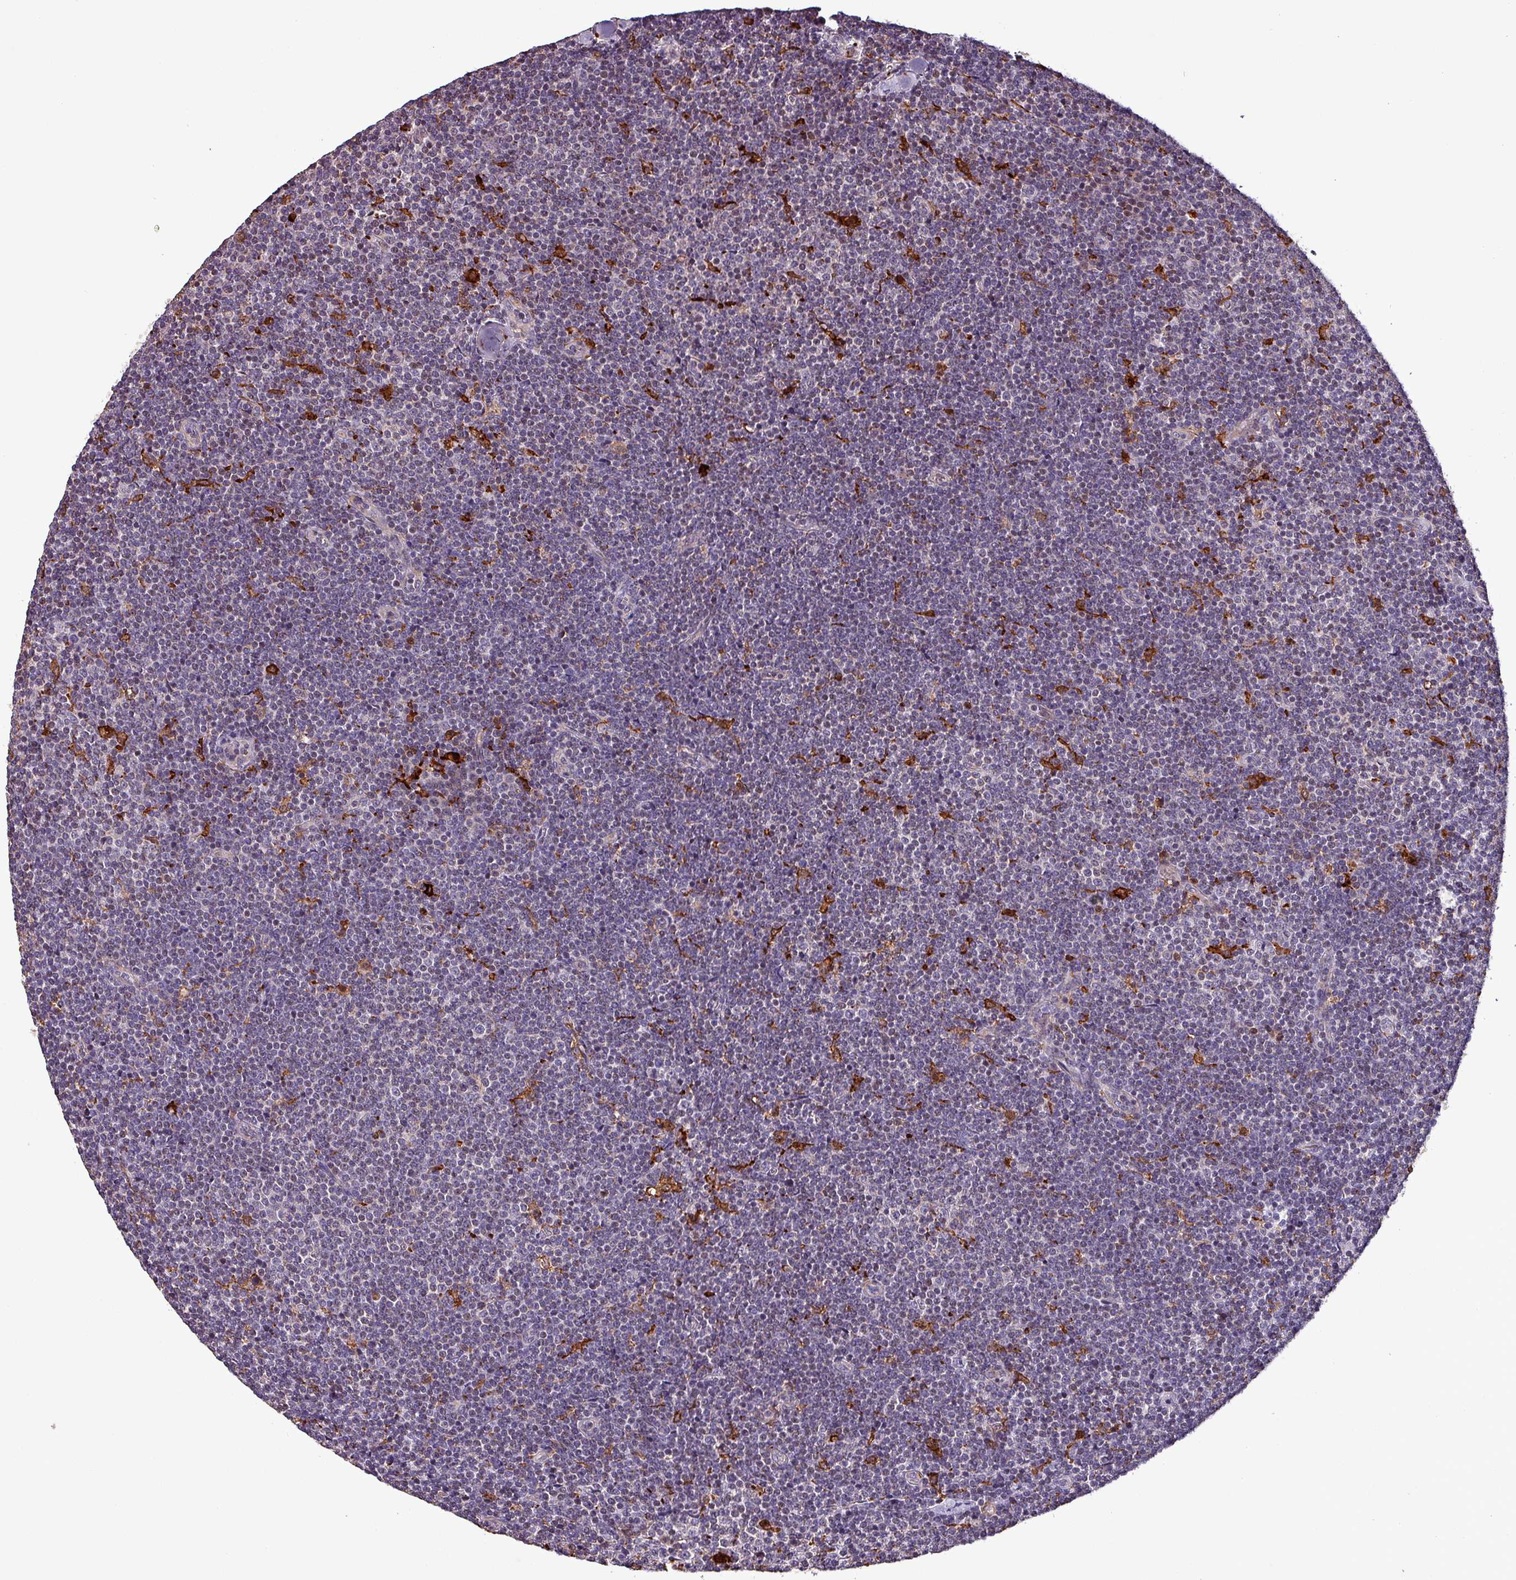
{"staining": {"intensity": "negative", "quantity": "none", "location": "none"}, "tissue": "lymphoma", "cell_type": "Tumor cells", "image_type": "cancer", "snomed": [{"axis": "morphology", "description": "Malignant lymphoma, non-Hodgkin's type, Low grade"}, {"axis": "topography", "description": "Lymph node"}], "caption": "An immunohistochemistry image of malignant lymphoma, non-Hodgkin's type (low-grade) is shown. There is no staining in tumor cells of malignant lymphoma, non-Hodgkin's type (low-grade). Brightfield microscopy of IHC stained with DAB (3,3'-diaminobenzidine) (brown) and hematoxylin (blue), captured at high magnification.", "gene": "SCIN", "patient": {"sex": "male", "age": 48}}